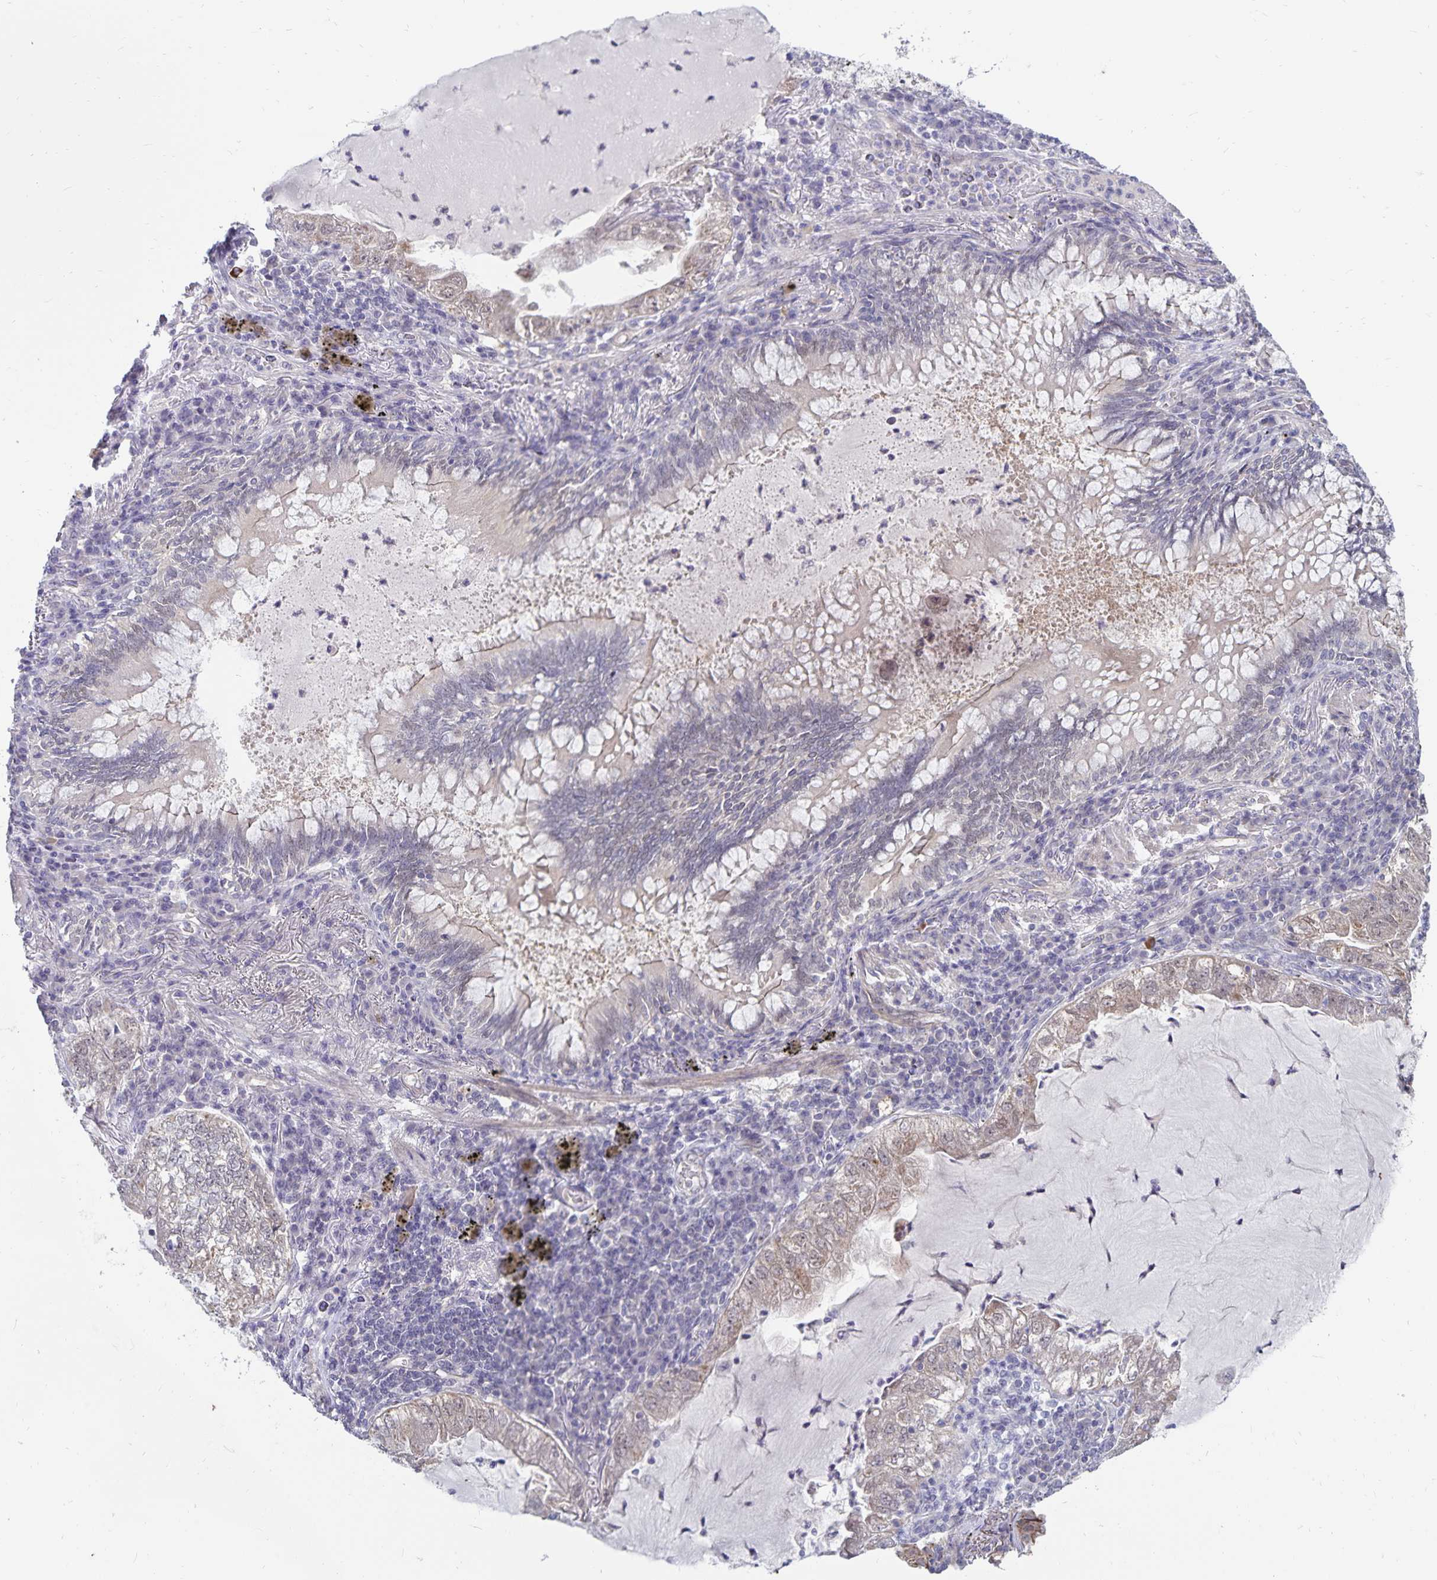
{"staining": {"intensity": "weak", "quantity": "25%-75%", "location": "cytoplasmic/membranous"}, "tissue": "lung cancer", "cell_type": "Tumor cells", "image_type": "cancer", "snomed": [{"axis": "morphology", "description": "Adenocarcinoma, NOS"}, {"axis": "topography", "description": "Lung"}], "caption": "Immunohistochemistry of human lung adenocarcinoma displays low levels of weak cytoplasmic/membranous staining in about 25%-75% of tumor cells.", "gene": "CDKN2B", "patient": {"sex": "female", "age": 73}}